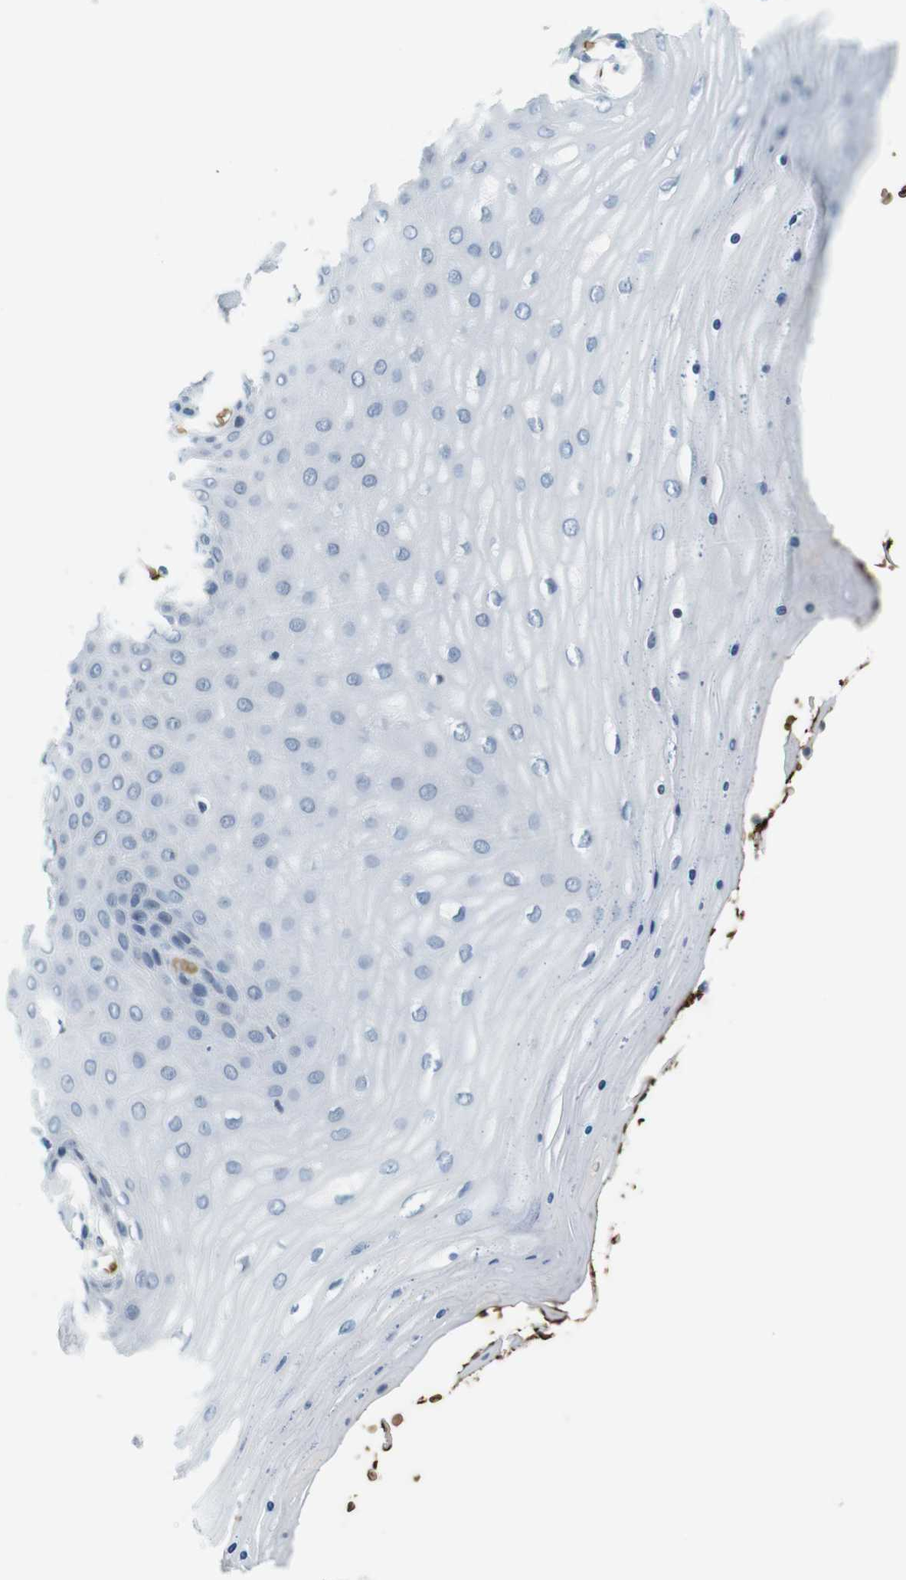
{"staining": {"intensity": "negative", "quantity": "none", "location": "none"}, "tissue": "cervix", "cell_type": "Glandular cells", "image_type": "normal", "snomed": [{"axis": "morphology", "description": "Normal tissue, NOS"}, {"axis": "topography", "description": "Cervix"}], "caption": "IHC image of normal cervix: human cervix stained with DAB exhibits no significant protein expression in glandular cells.", "gene": "SLC4A1", "patient": {"sex": "female", "age": 55}}